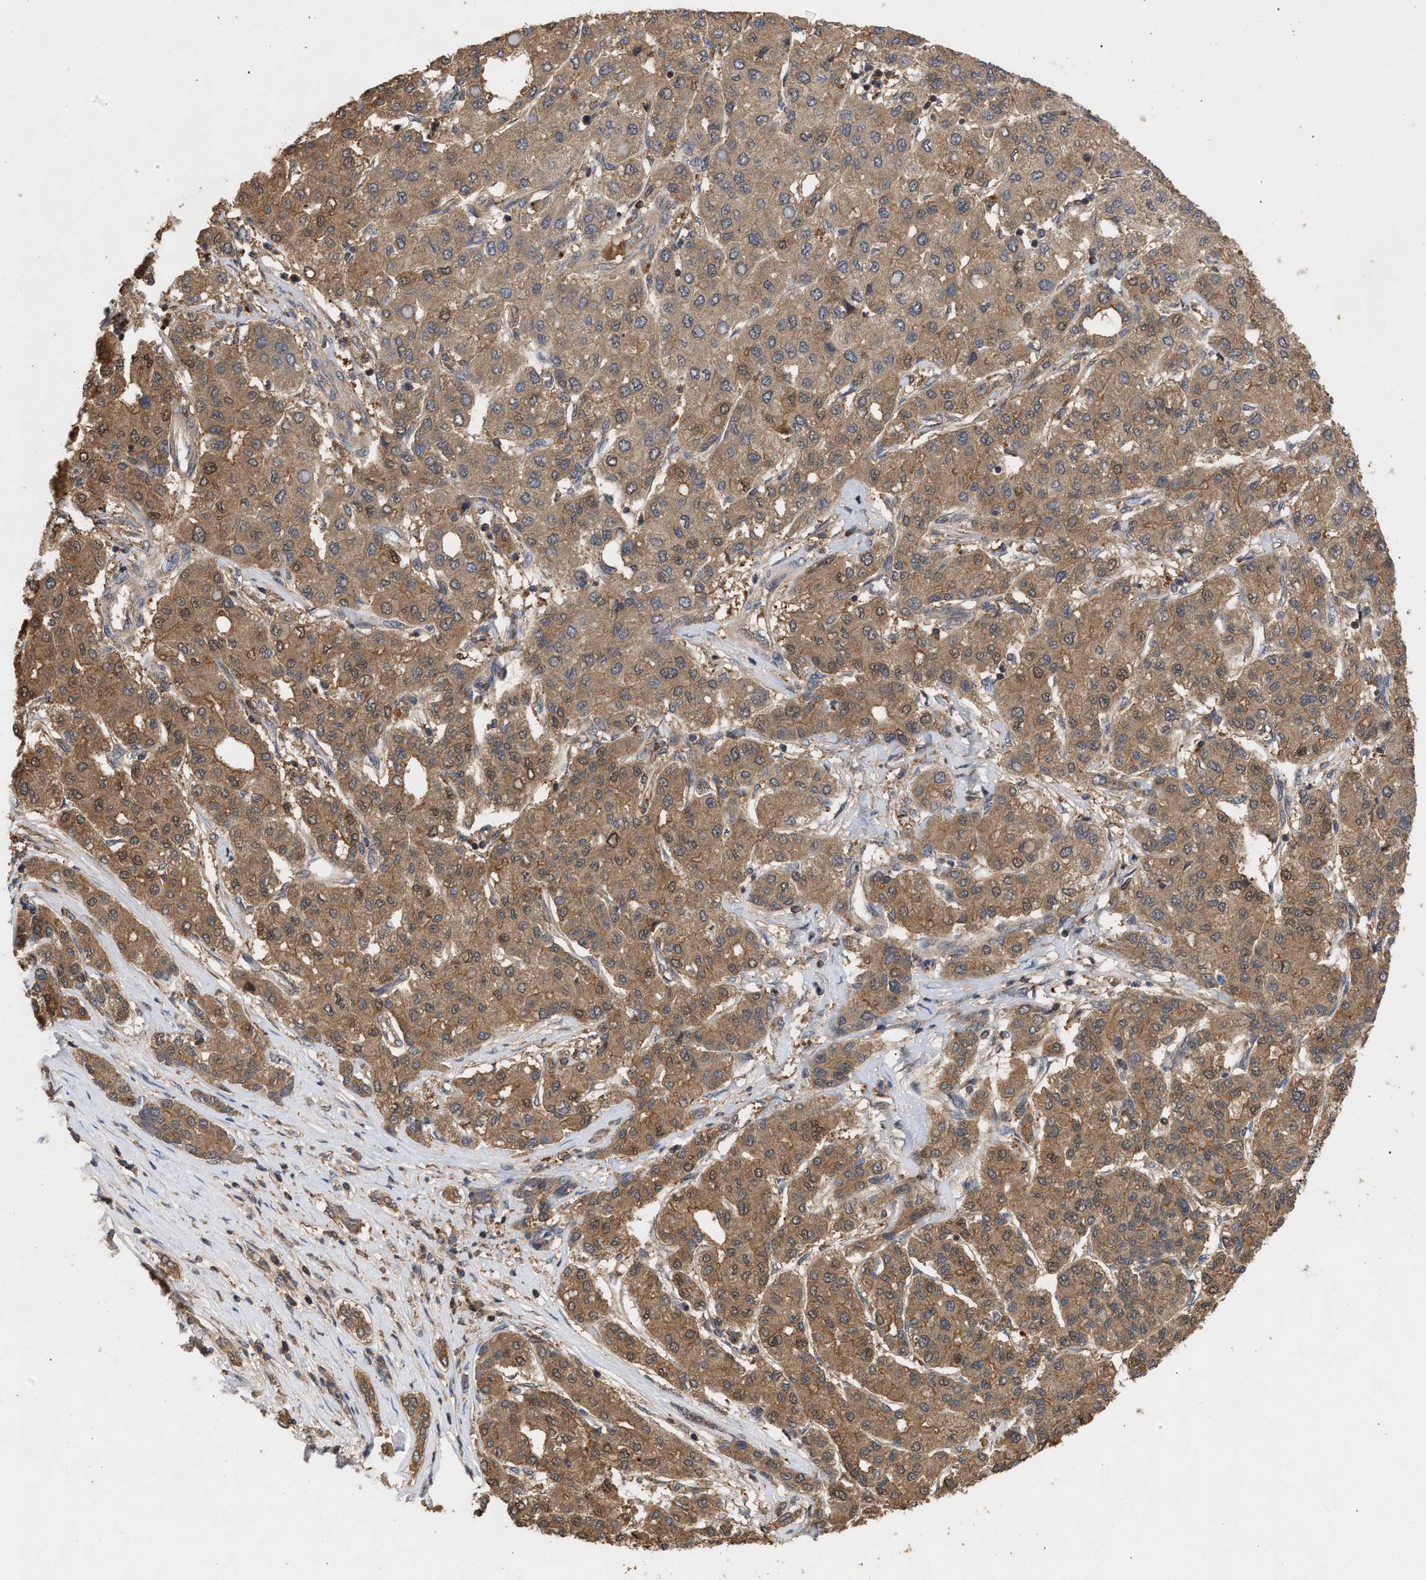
{"staining": {"intensity": "moderate", "quantity": ">75%", "location": "cytoplasmic/membranous"}, "tissue": "liver cancer", "cell_type": "Tumor cells", "image_type": "cancer", "snomed": [{"axis": "morphology", "description": "Carcinoma, Hepatocellular, NOS"}, {"axis": "topography", "description": "Liver"}], "caption": "Immunohistochemistry (IHC) histopathology image of hepatocellular carcinoma (liver) stained for a protein (brown), which reveals medium levels of moderate cytoplasmic/membranous staining in about >75% of tumor cells.", "gene": "FITM1", "patient": {"sex": "male", "age": 65}}